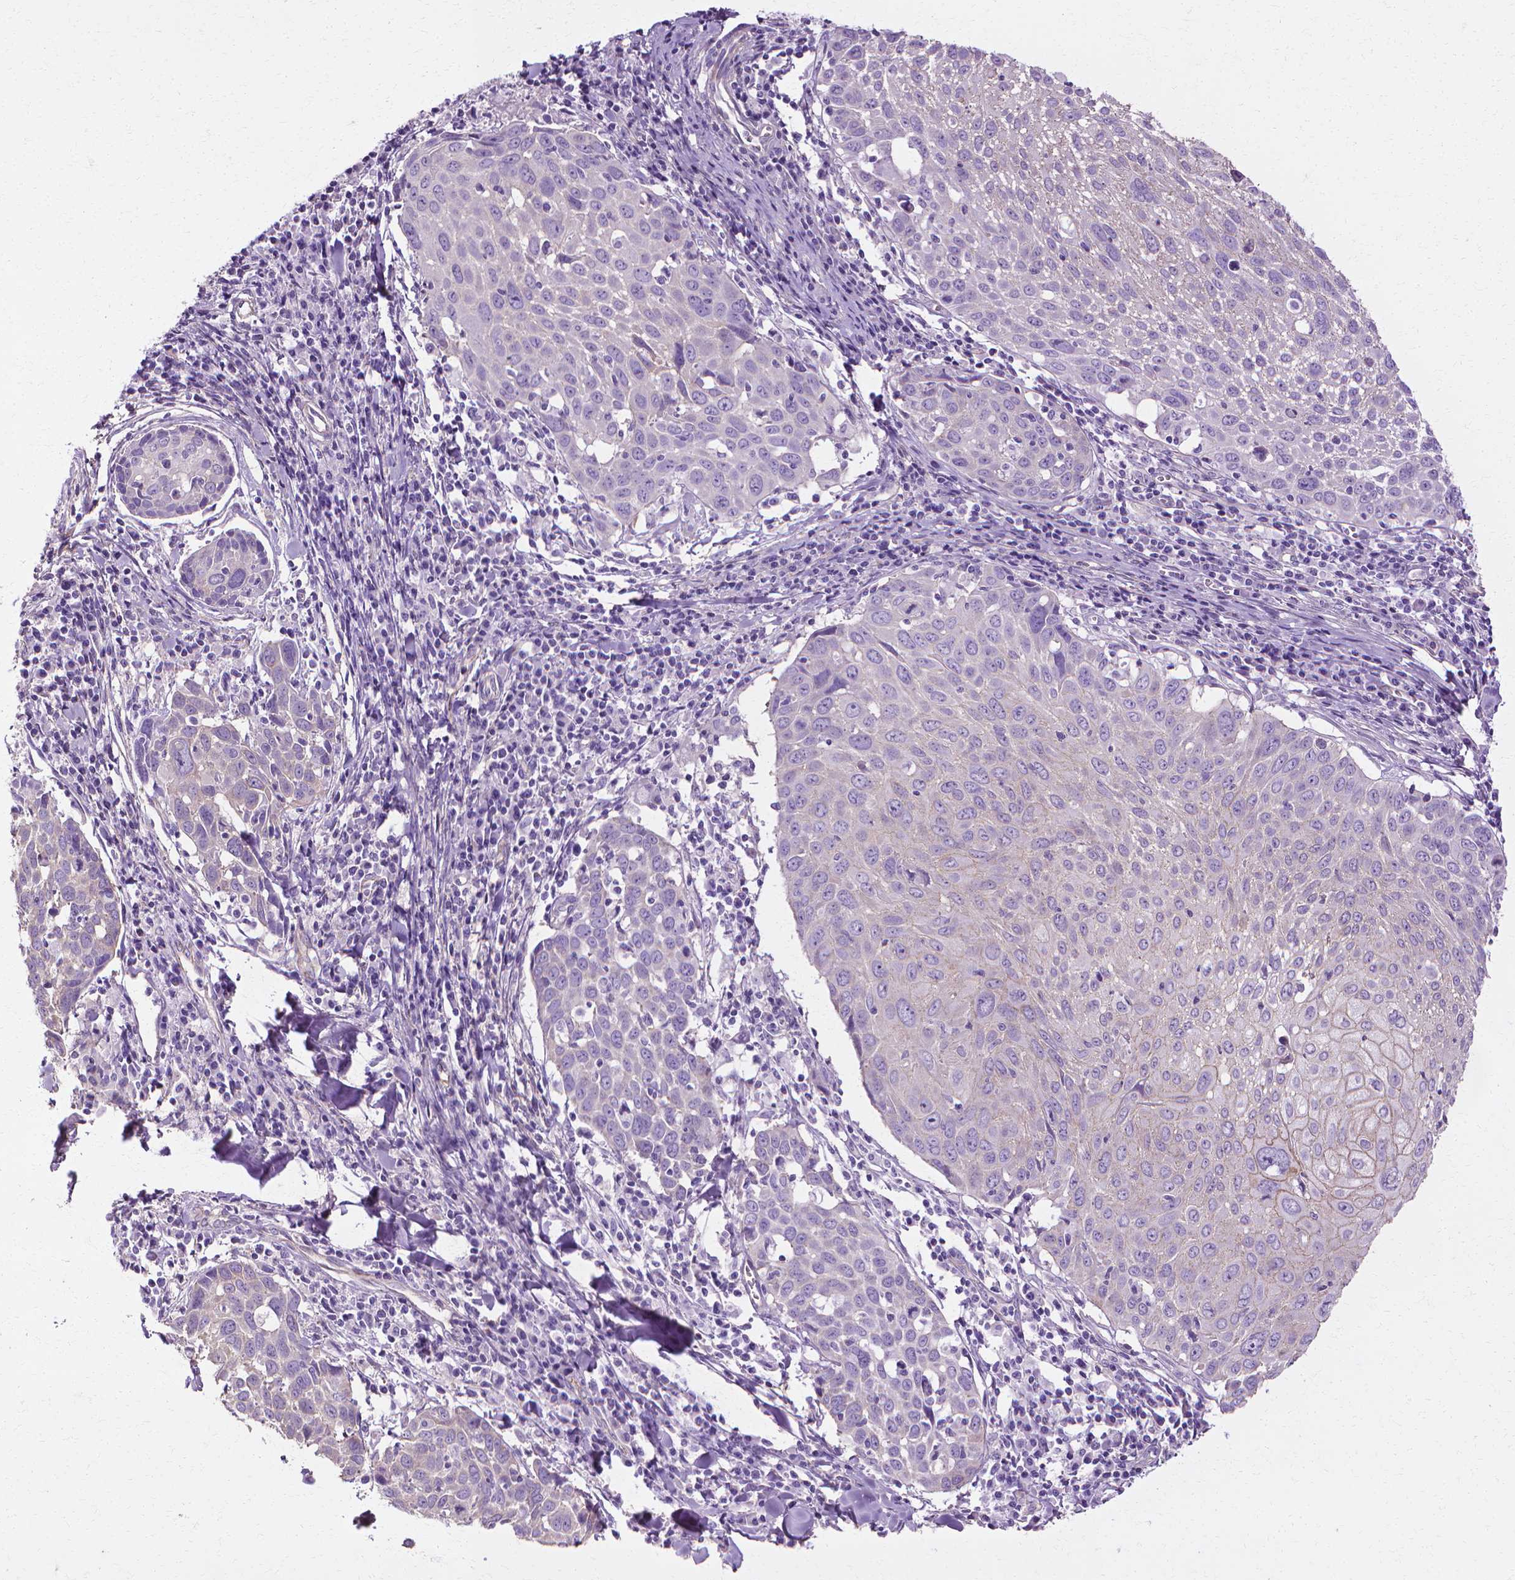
{"staining": {"intensity": "weak", "quantity": "<25%", "location": "cytoplasmic/membranous"}, "tissue": "lung cancer", "cell_type": "Tumor cells", "image_type": "cancer", "snomed": [{"axis": "morphology", "description": "Squamous cell carcinoma, NOS"}, {"axis": "topography", "description": "Lung"}], "caption": "This is an IHC photomicrograph of human lung cancer. There is no positivity in tumor cells.", "gene": "CFAP157", "patient": {"sex": "male", "age": 57}}